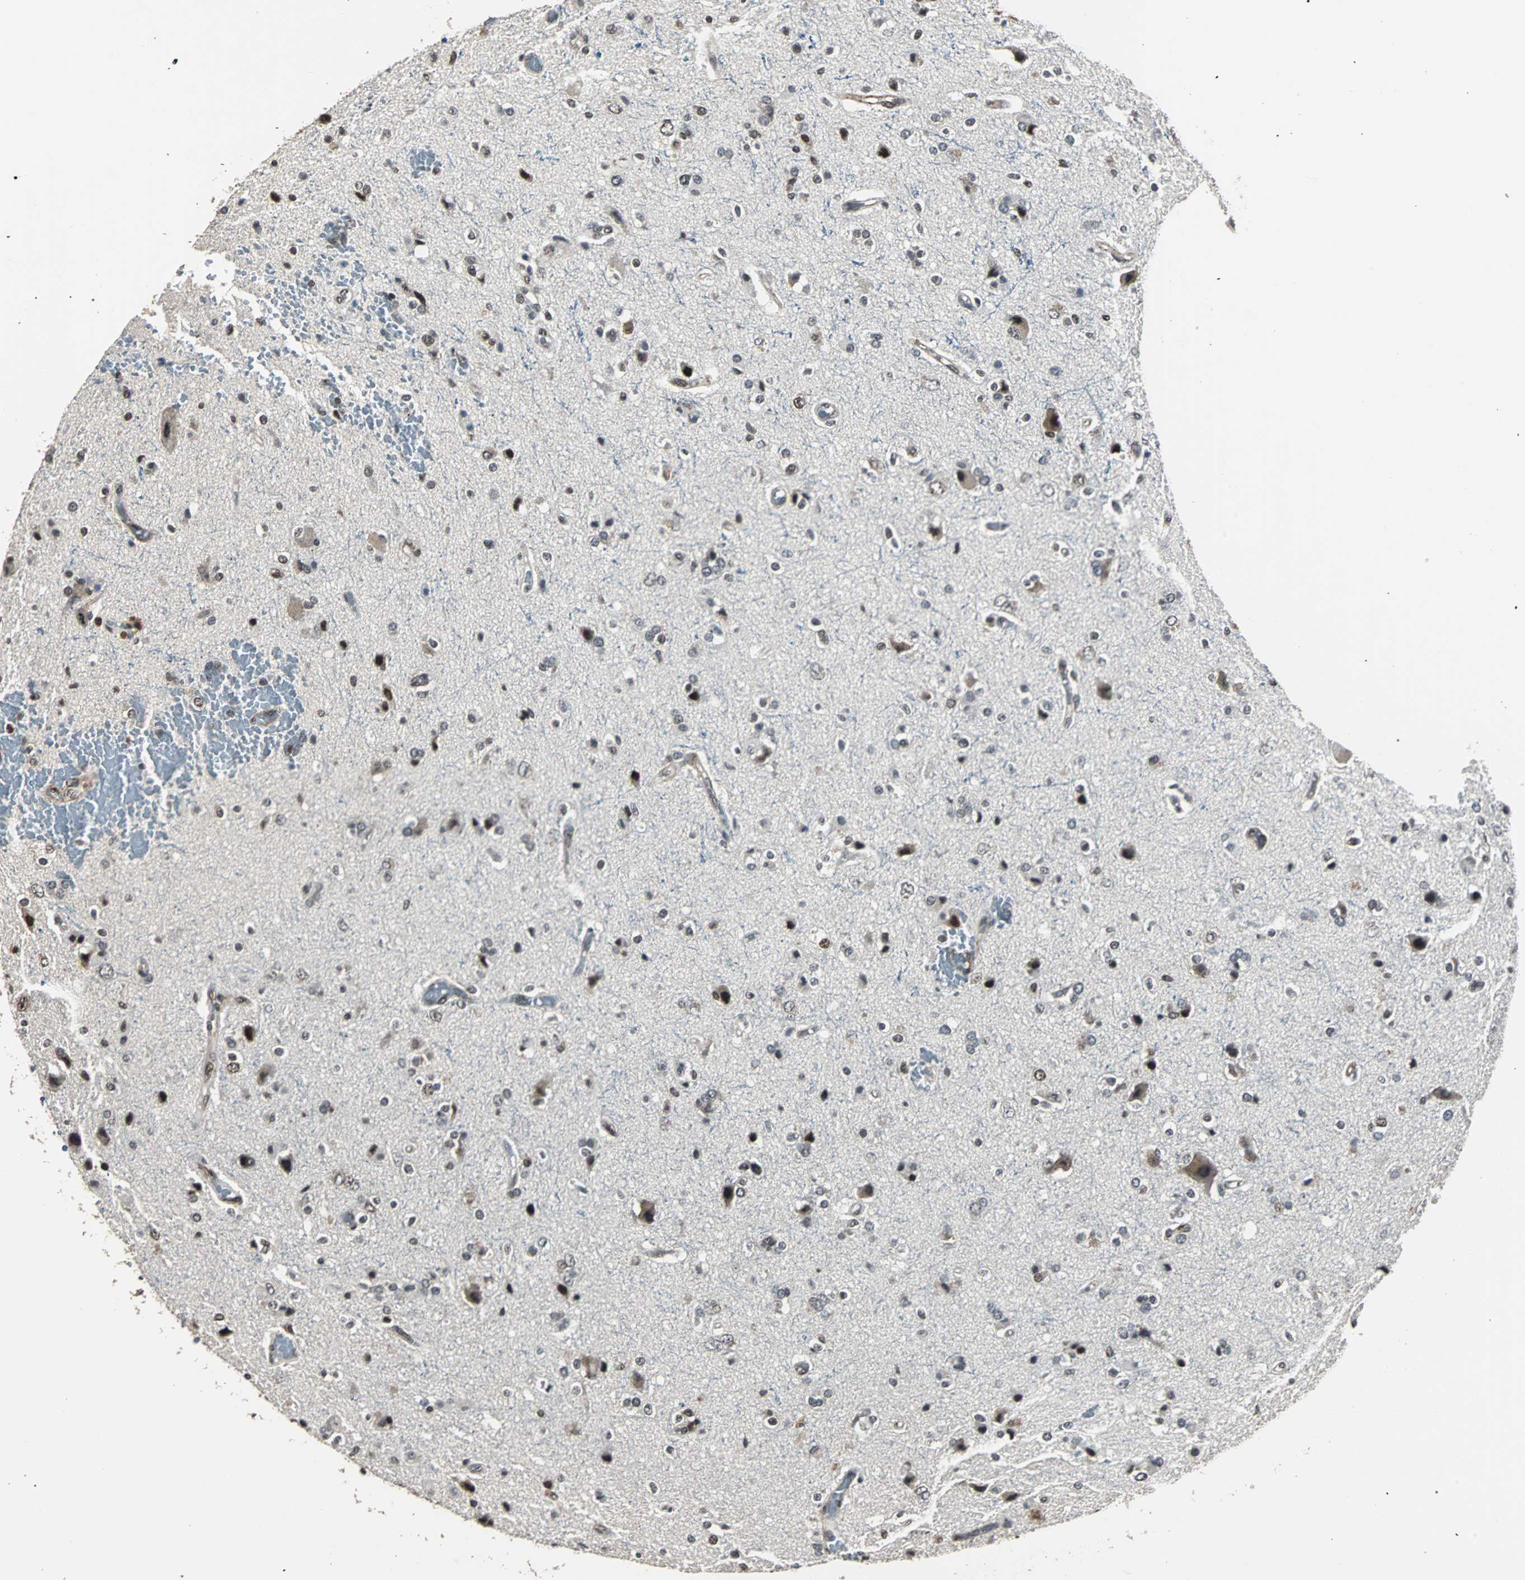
{"staining": {"intensity": "strong", "quantity": "25%-75%", "location": "nuclear"}, "tissue": "glioma", "cell_type": "Tumor cells", "image_type": "cancer", "snomed": [{"axis": "morphology", "description": "Glioma, malignant, High grade"}, {"axis": "topography", "description": "Brain"}], "caption": "Immunohistochemical staining of human glioma shows high levels of strong nuclear protein staining in about 25%-75% of tumor cells.", "gene": "MKX", "patient": {"sex": "male", "age": 47}}